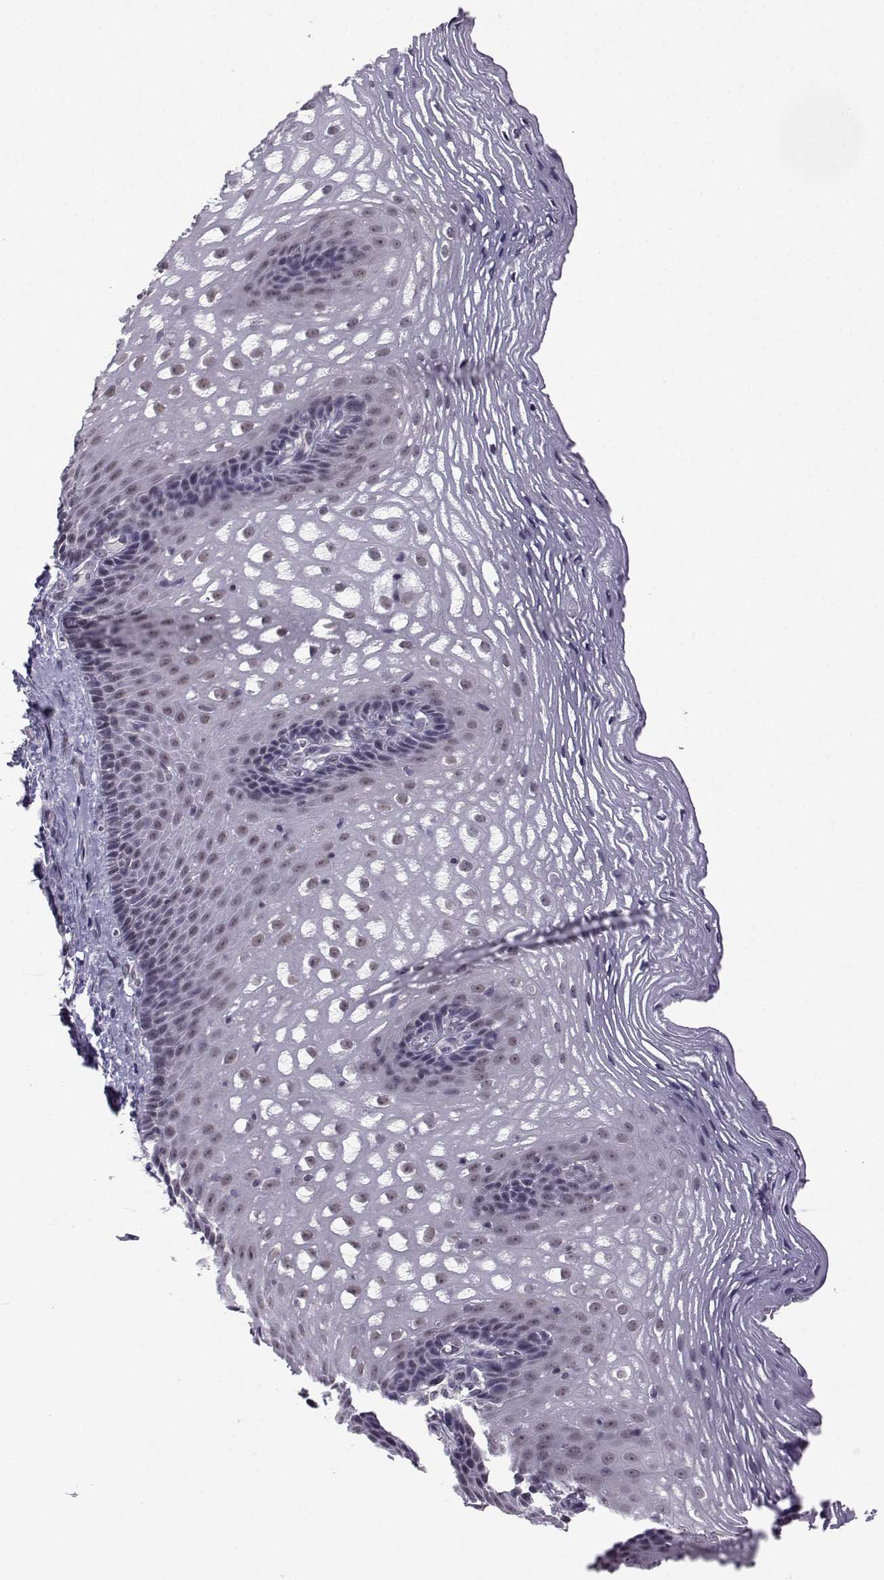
{"staining": {"intensity": "weak", "quantity": "25%-75%", "location": "nuclear"}, "tissue": "esophagus", "cell_type": "Squamous epithelial cells", "image_type": "normal", "snomed": [{"axis": "morphology", "description": "Normal tissue, NOS"}, {"axis": "topography", "description": "Esophagus"}], "caption": "High-magnification brightfield microscopy of normal esophagus stained with DAB (brown) and counterstained with hematoxylin (blue). squamous epithelial cells exhibit weak nuclear positivity is seen in approximately25%-75% of cells. Nuclei are stained in blue.", "gene": "MED26", "patient": {"sex": "male", "age": 76}}